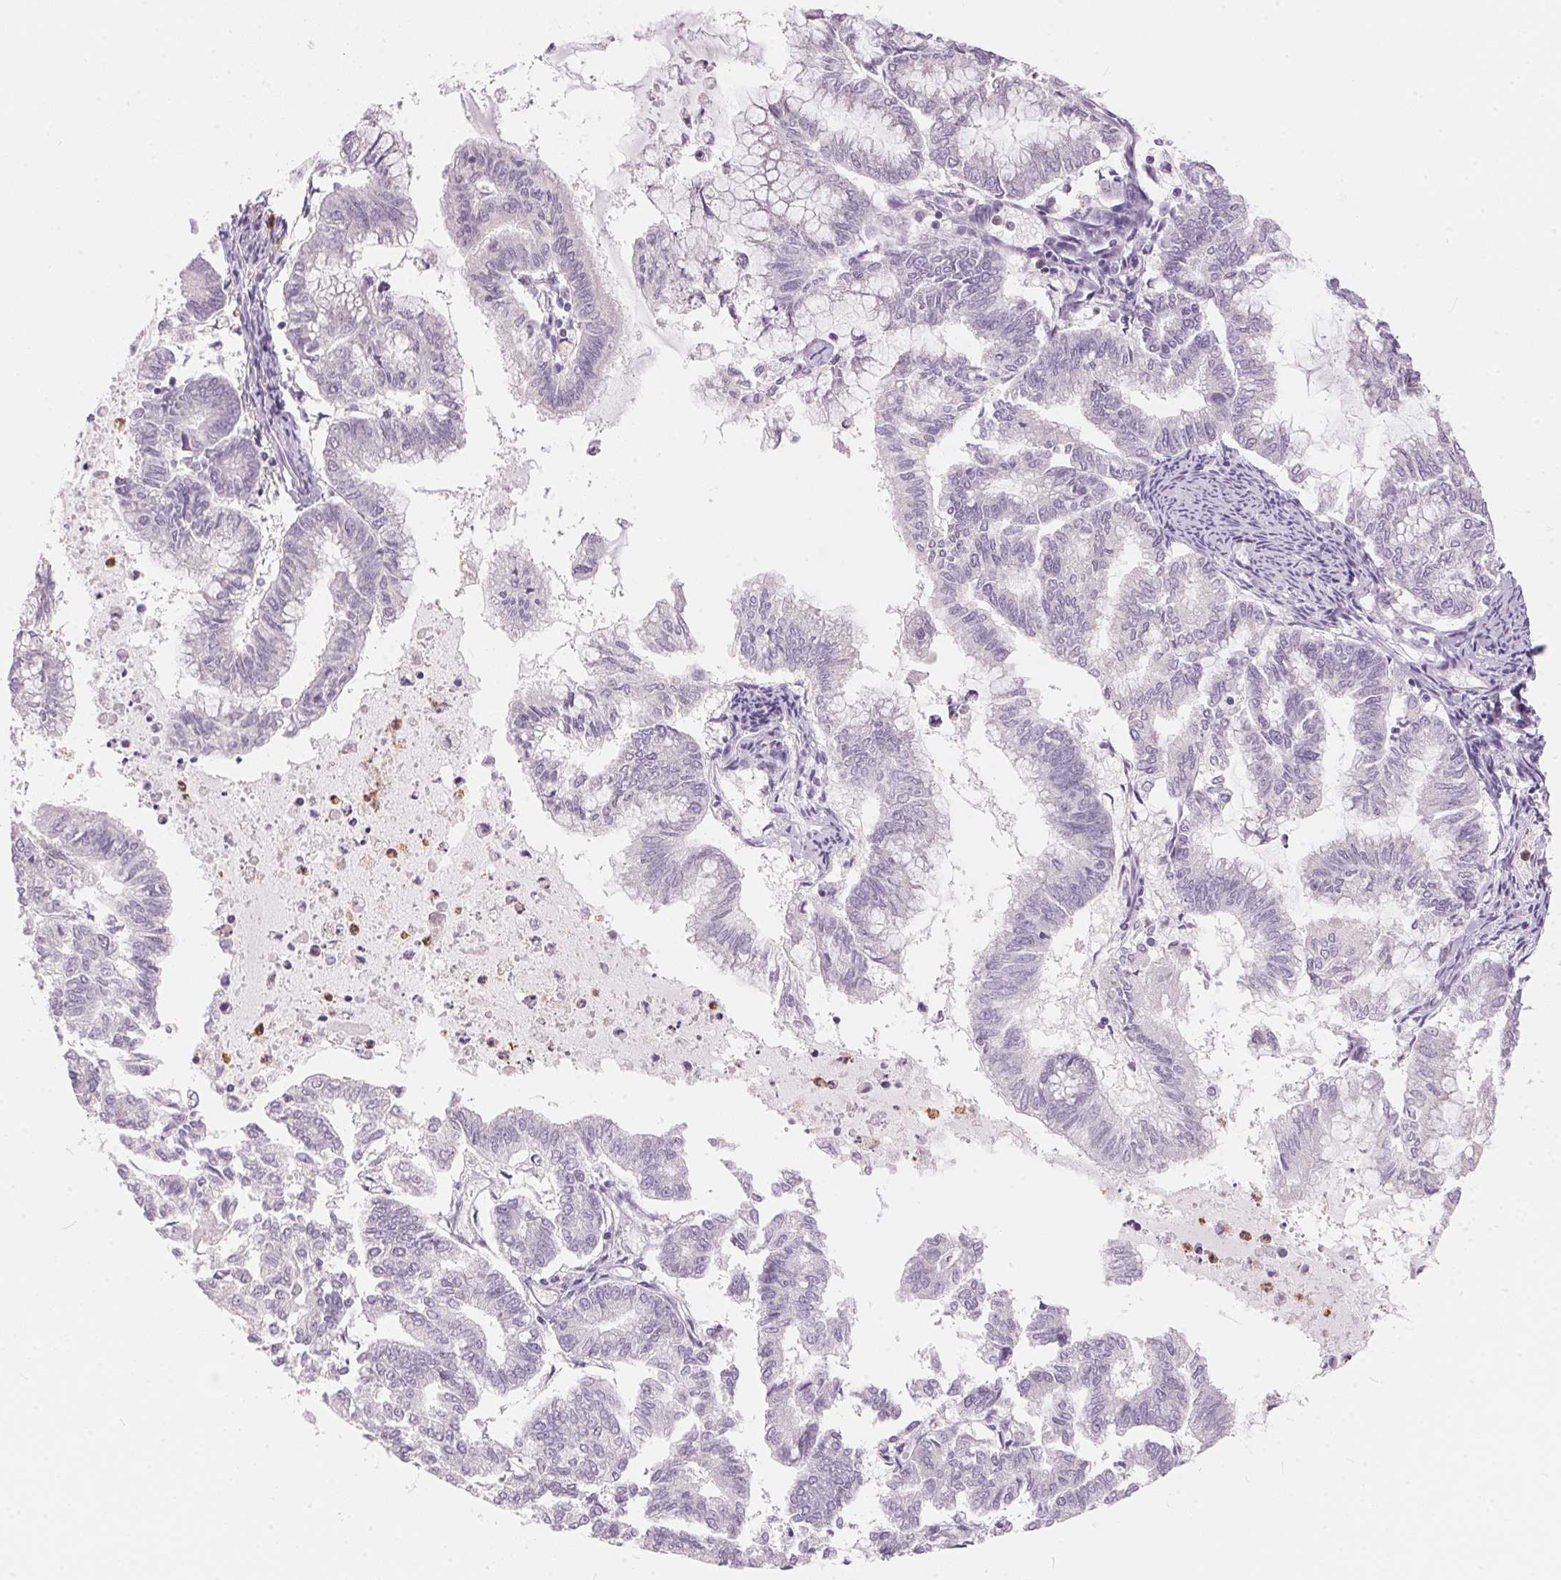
{"staining": {"intensity": "negative", "quantity": "none", "location": "none"}, "tissue": "endometrial cancer", "cell_type": "Tumor cells", "image_type": "cancer", "snomed": [{"axis": "morphology", "description": "Adenocarcinoma, NOS"}, {"axis": "topography", "description": "Endometrium"}], "caption": "High power microscopy photomicrograph of an immunohistochemistry (IHC) histopathology image of endometrial adenocarcinoma, revealing no significant staining in tumor cells. (Brightfield microscopy of DAB immunohistochemistry at high magnification).", "gene": "SERPINB1", "patient": {"sex": "female", "age": 79}}